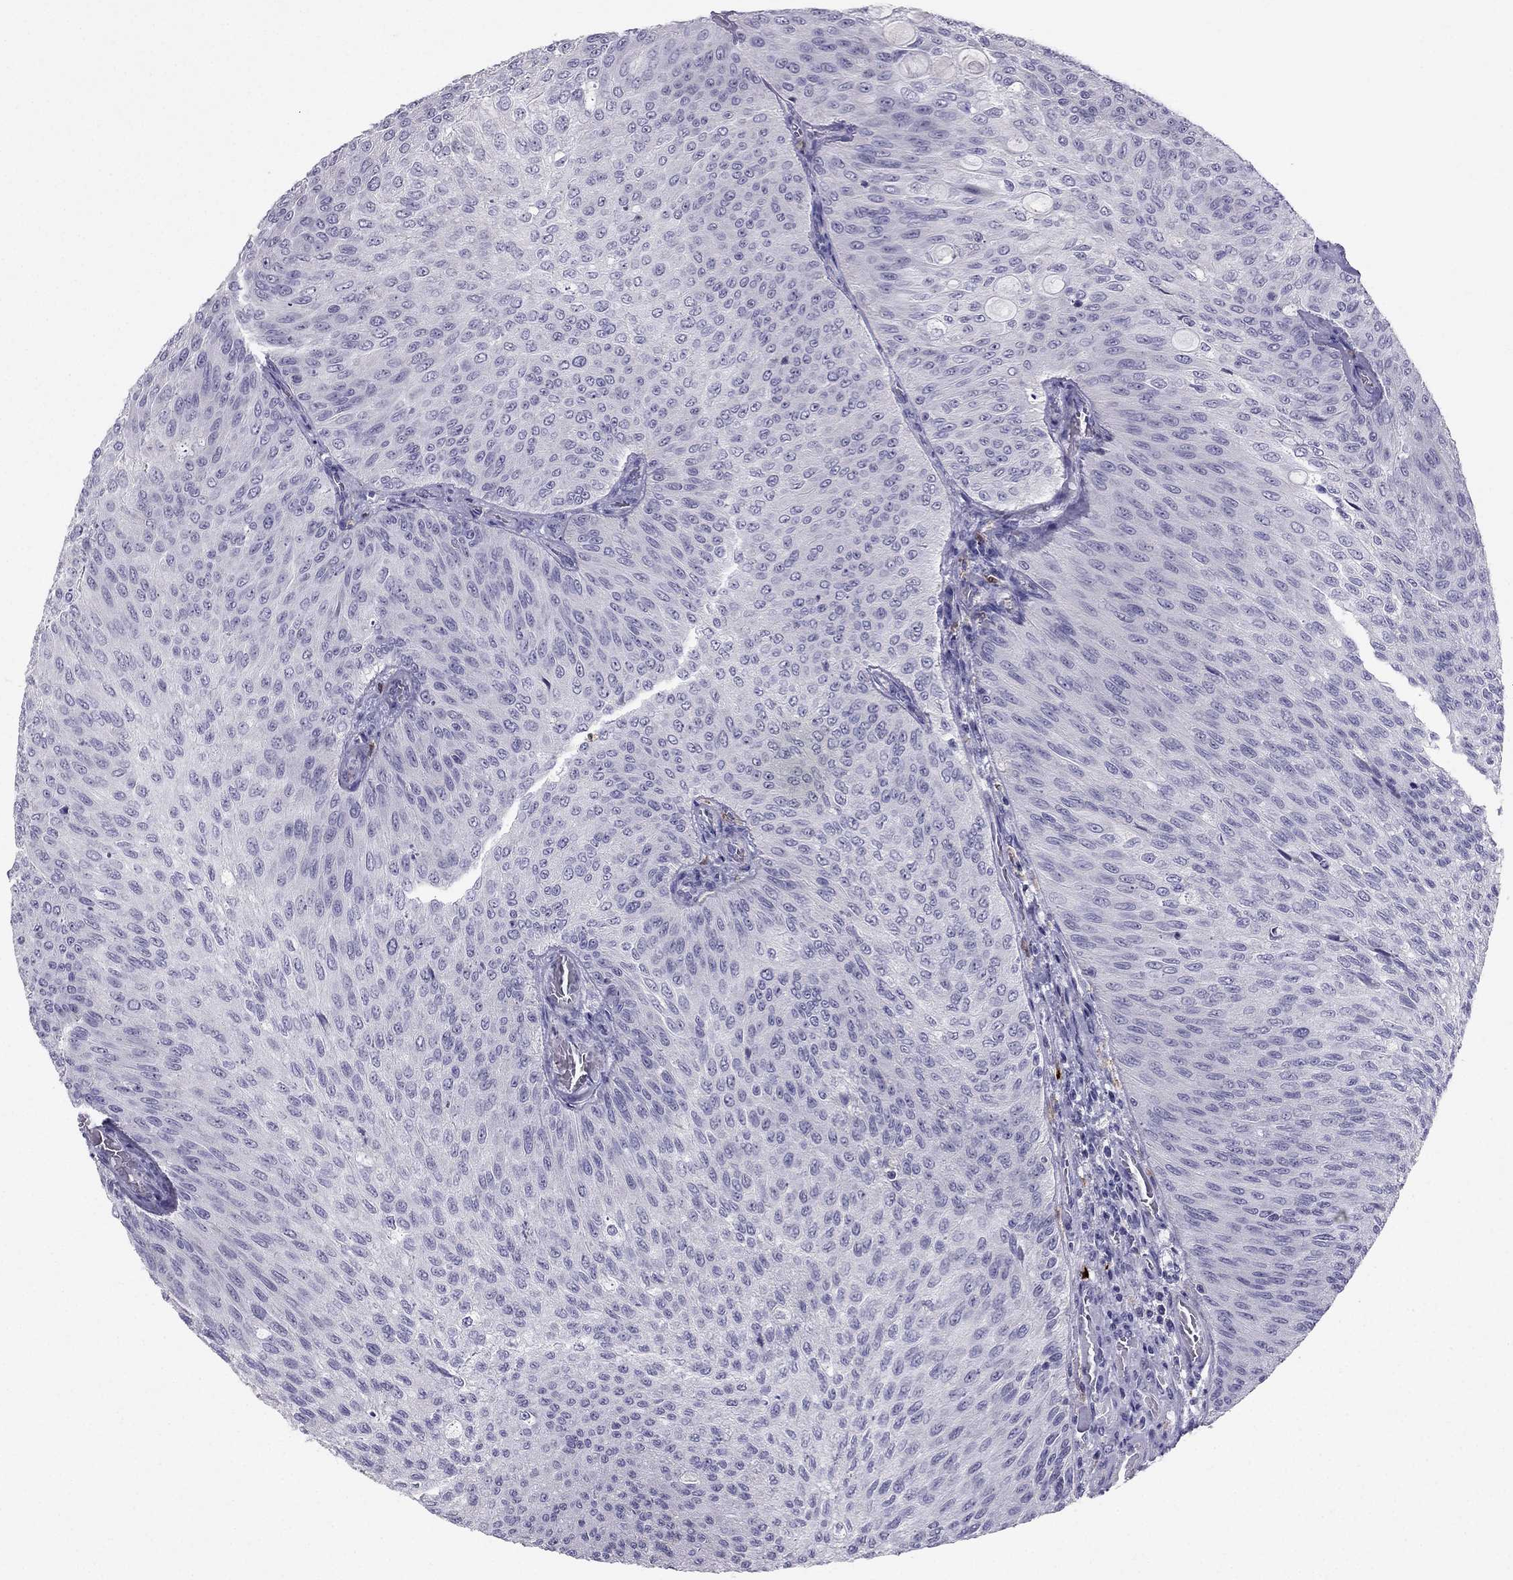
{"staining": {"intensity": "negative", "quantity": "none", "location": "none"}, "tissue": "urothelial cancer", "cell_type": "Tumor cells", "image_type": "cancer", "snomed": [{"axis": "morphology", "description": "Urothelial carcinoma, Low grade"}, {"axis": "topography", "description": "Ureter, NOS"}, {"axis": "topography", "description": "Urinary bladder"}], "caption": "This is an immunohistochemistry image of urothelial cancer. There is no staining in tumor cells.", "gene": "LMTK3", "patient": {"sex": "male", "age": 78}}